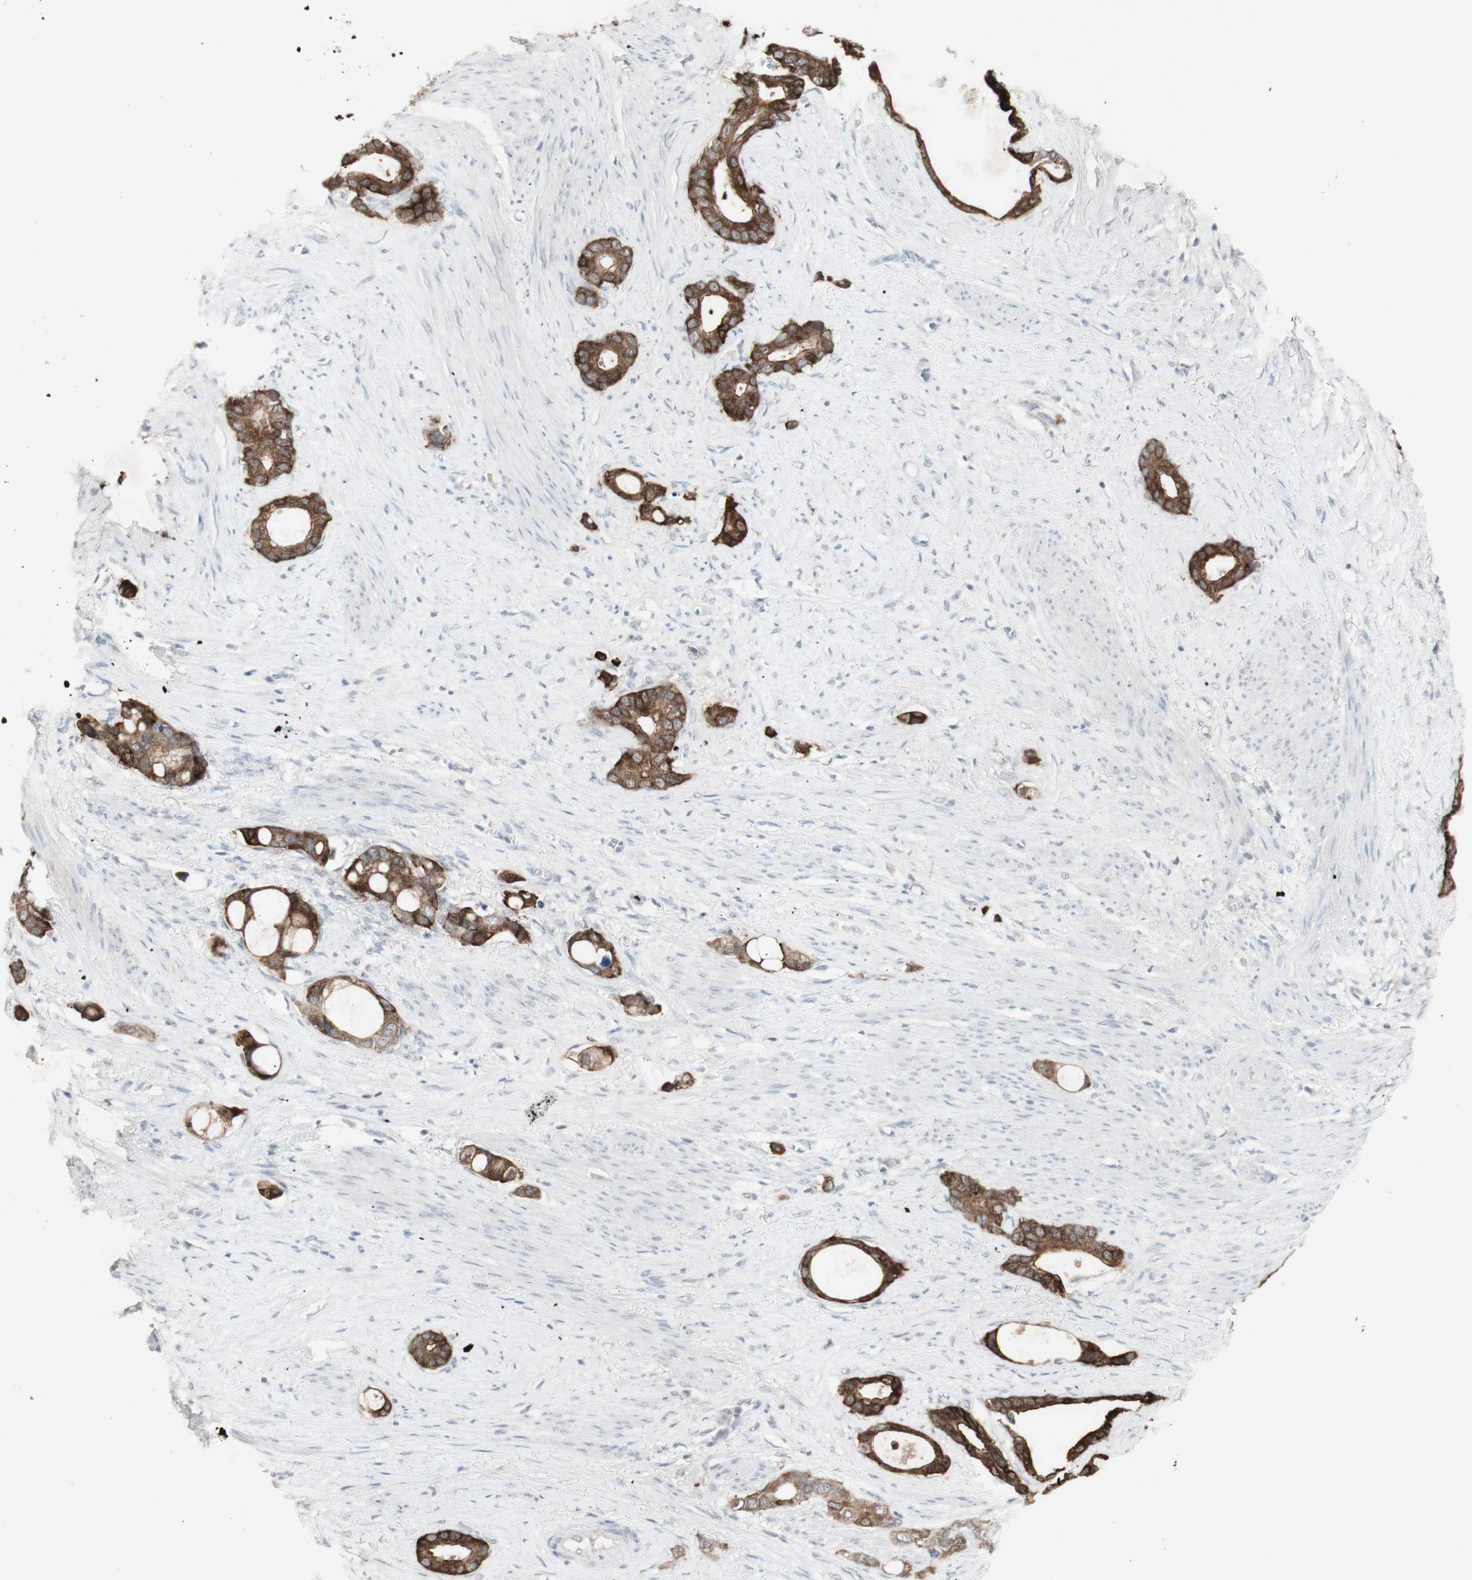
{"staining": {"intensity": "strong", "quantity": ">75%", "location": "cytoplasmic/membranous"}, "tissue": "stomach cancer", "cell_type": "Tumor cells", "image_type": "cancer", "snomed": [{"axis": "morphology", "description": "Adenocarcinoma, NOS"}, {"axis": "topography", "description": "Stomach"}], "caption": "Stomach cancer (adenocarcinoma) stained with a brown dye demonstrates strong cytoplasmic/membranous positive staining in approximately >75% of tumor cells.", "gene": "C1orf116", "patient": {"sex": "female", "age": 75}}